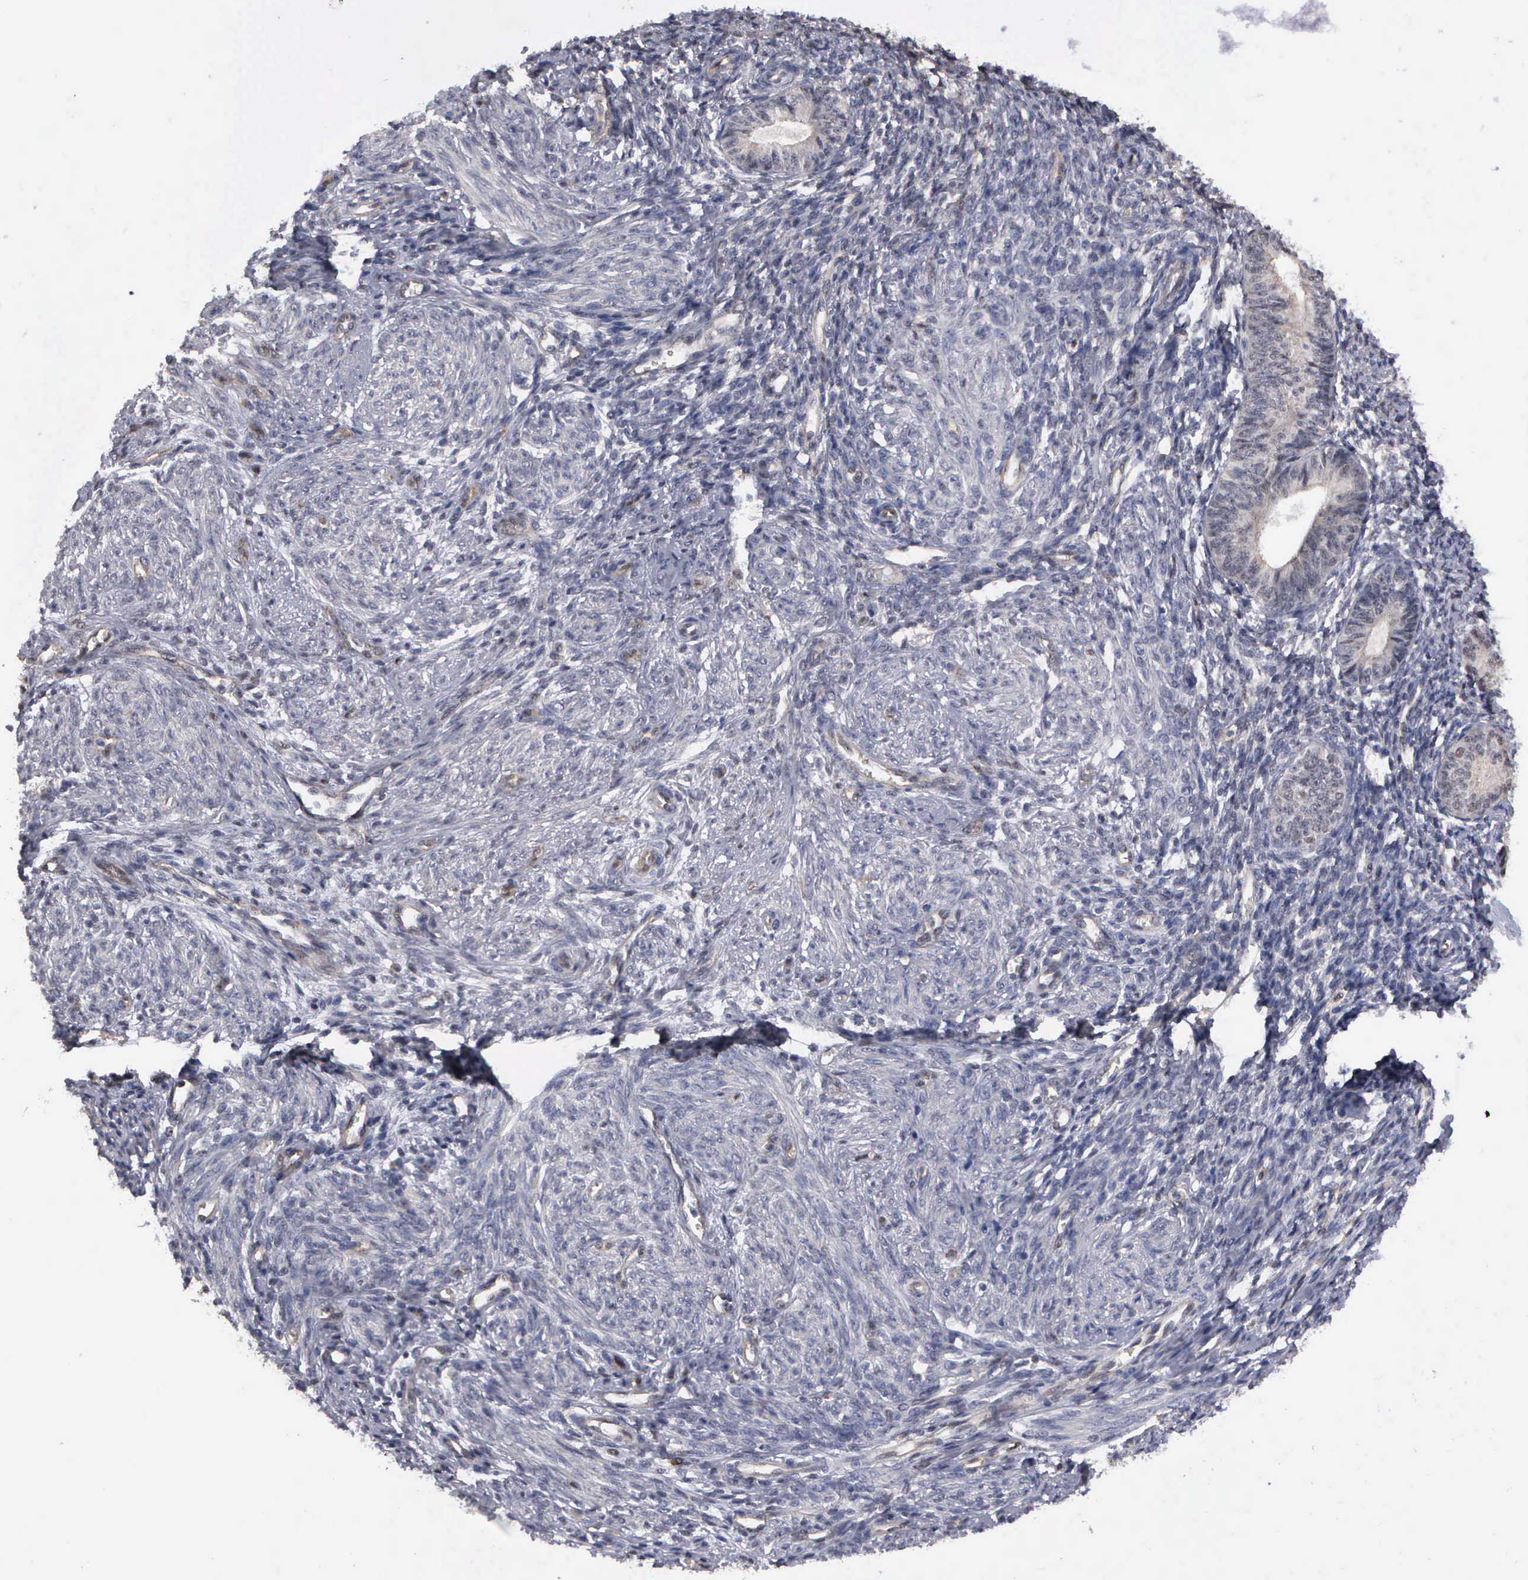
{"staining": {"intensity": "negative", "quantity": "none", "location": "none"}, "tissue": "endometrium", "cell_type": "Cells in endometrial stroma", "image_type": "normal", "snomed": [{"axis": "morphology", "description": "Normal tissue, NOS"}, {"axis": "topography", "description": "Endometrium"}], "caption": "Immunohistochemistry (IHC) of benign human endometrium displays no staining in cells in endometrial stroma. (DAB (3,3'-diaminobenzidine) IHC, high magnification).", "gene": "ZBTB33", "patient": {"sex": "female", "age": 82}}